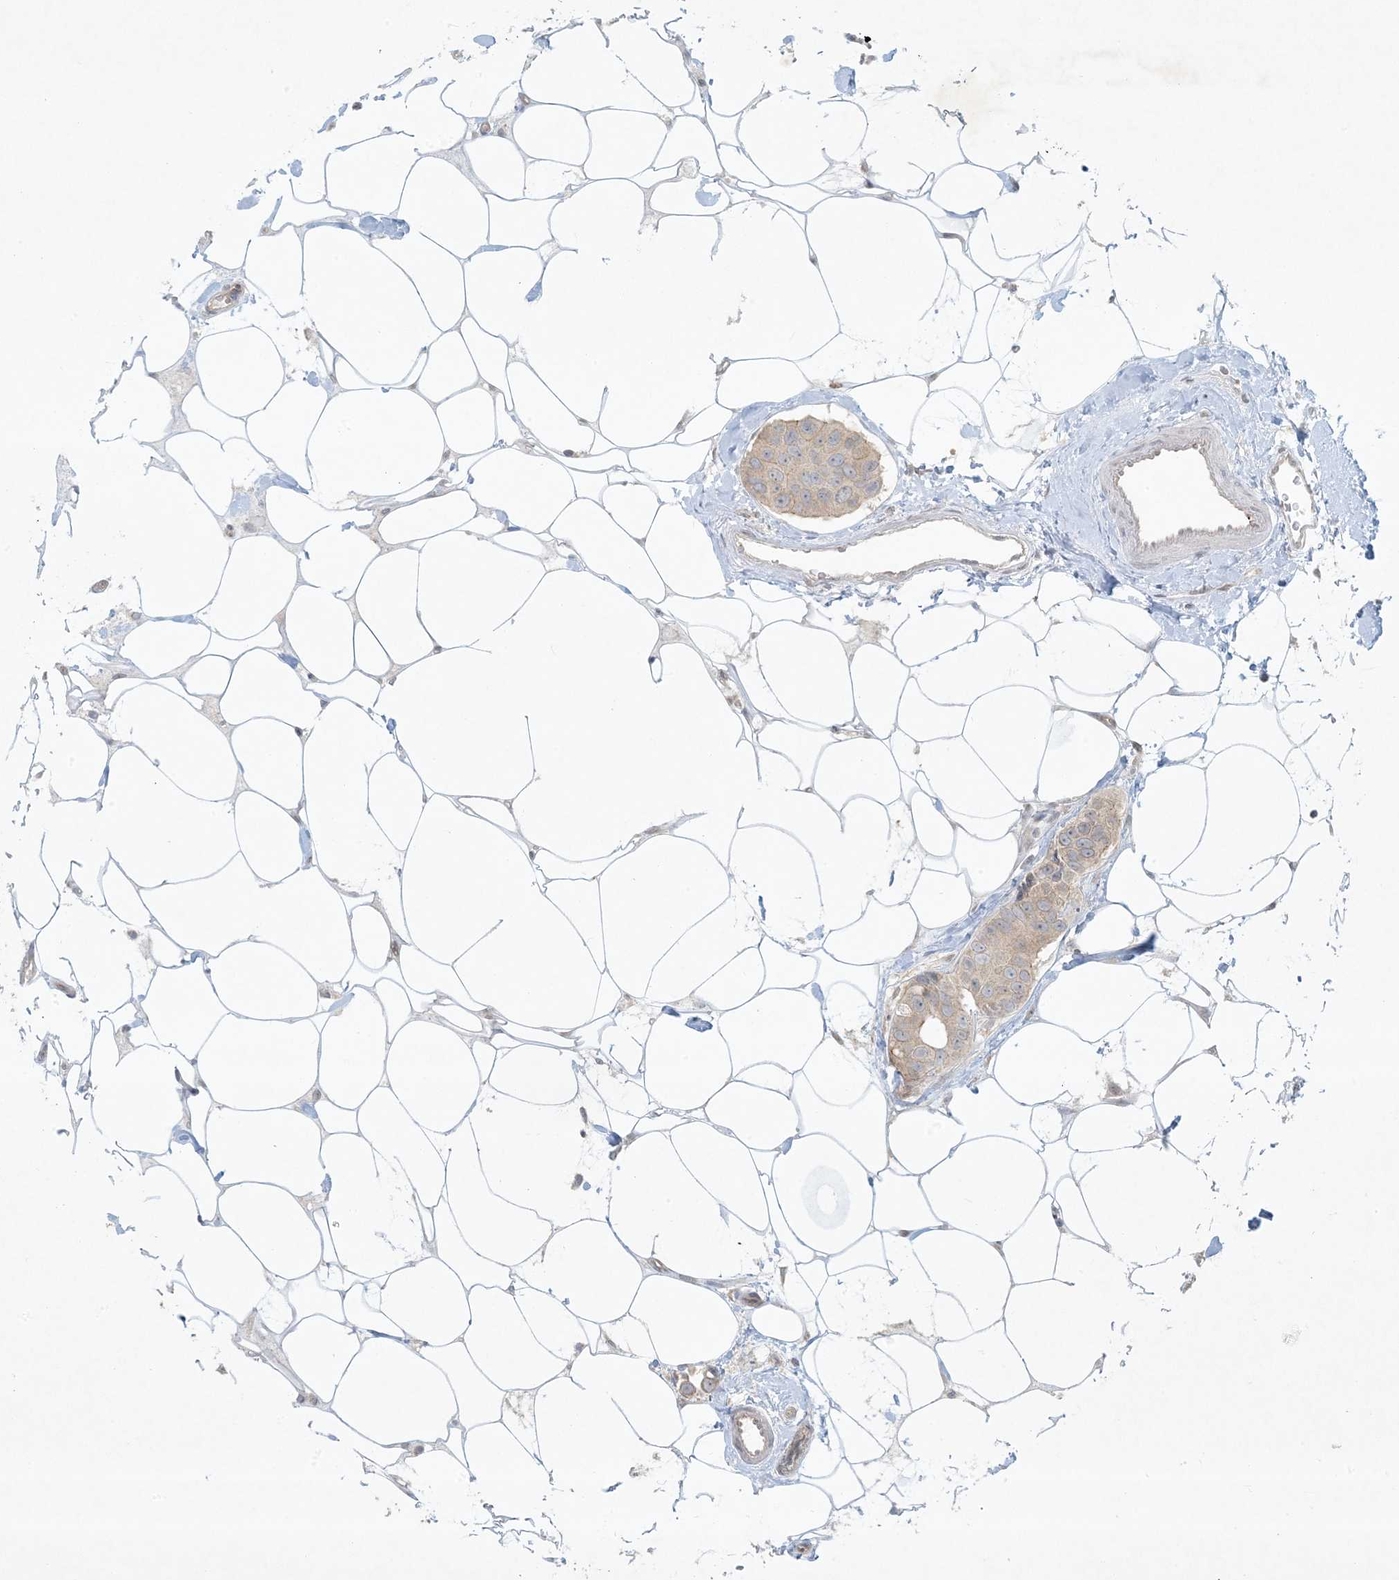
{"staining": {"intensity": "negative", "quantity": "none", "location": "none"}, "tissue": "breast cancer", "cell_type": "Tumor cells", "image_type": "cancer", "snomed": [{"axis": "morphology", "description": "Normal tissue, NOS"}, {"axis": "morphology", "description": "Duct carcinoma"}, {"axis": "topography", "description": "Breast"}], "caption": "Immunohistochemistry (IHC) of breast cancer demonstrates no staining in tumor cells.", "gene": "BCORL1", "patient": {"sex": "female", "age": 39}}